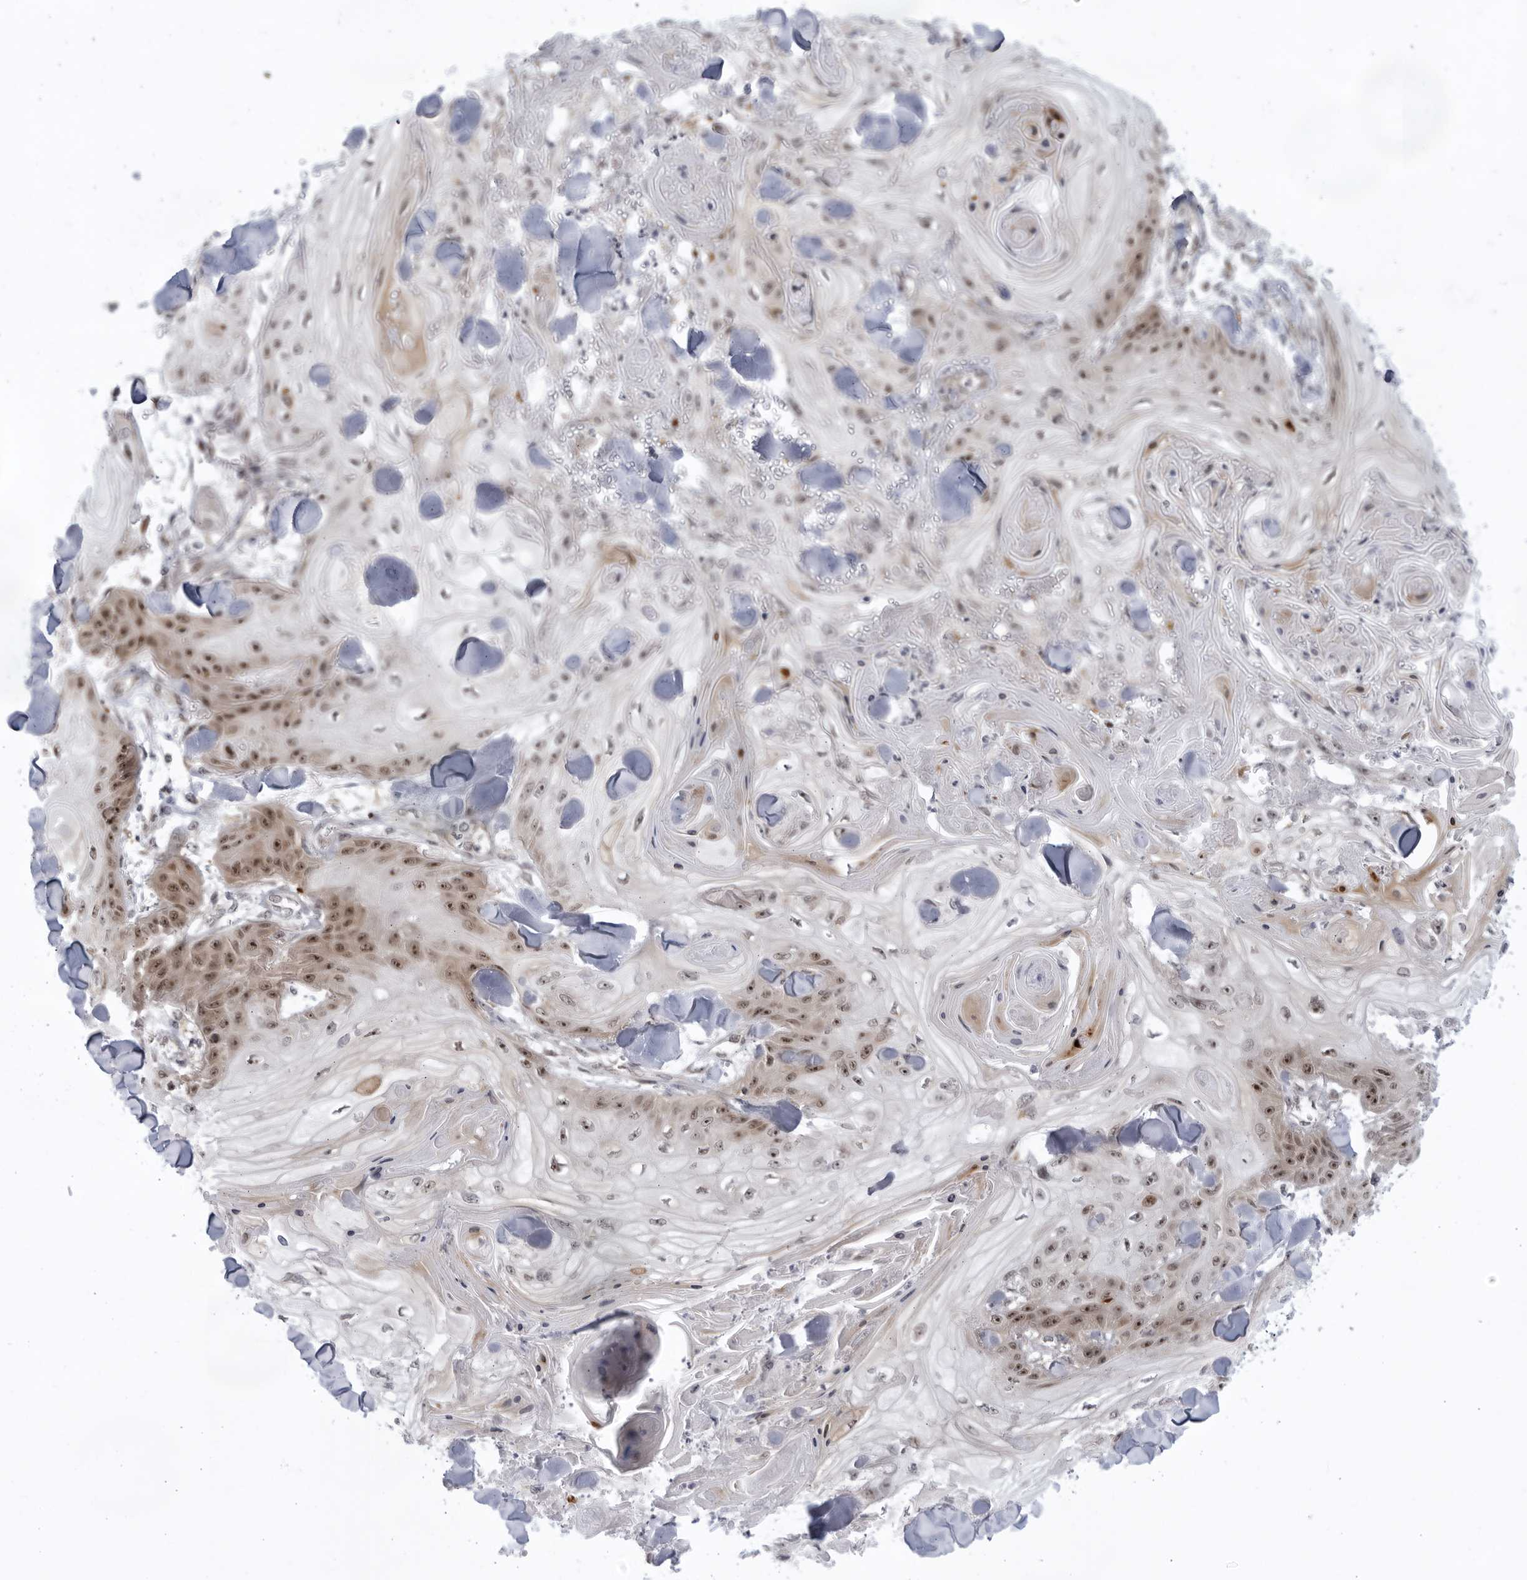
{"staining": {"intensity": "moderate", "quantity": "<25%", "location": "nuclear"}, "tissue": "skin cancer", "cell_type": "Tumor cells", "image_type": "cancer", "snomed": [{"axis": "morphology", "description": "Squamous cell carcinoma, NOS"}, {"axis": "topography", "description": "Skin"}], "caption": "Immunohistochemical staining of skin cancer (squamous cell carcinoma) reveals moderate nuclear protein staining in about <25% of tumor cells.", "gene": "ITGB3BP", "patient": {"sex": "male", "age": 74}}